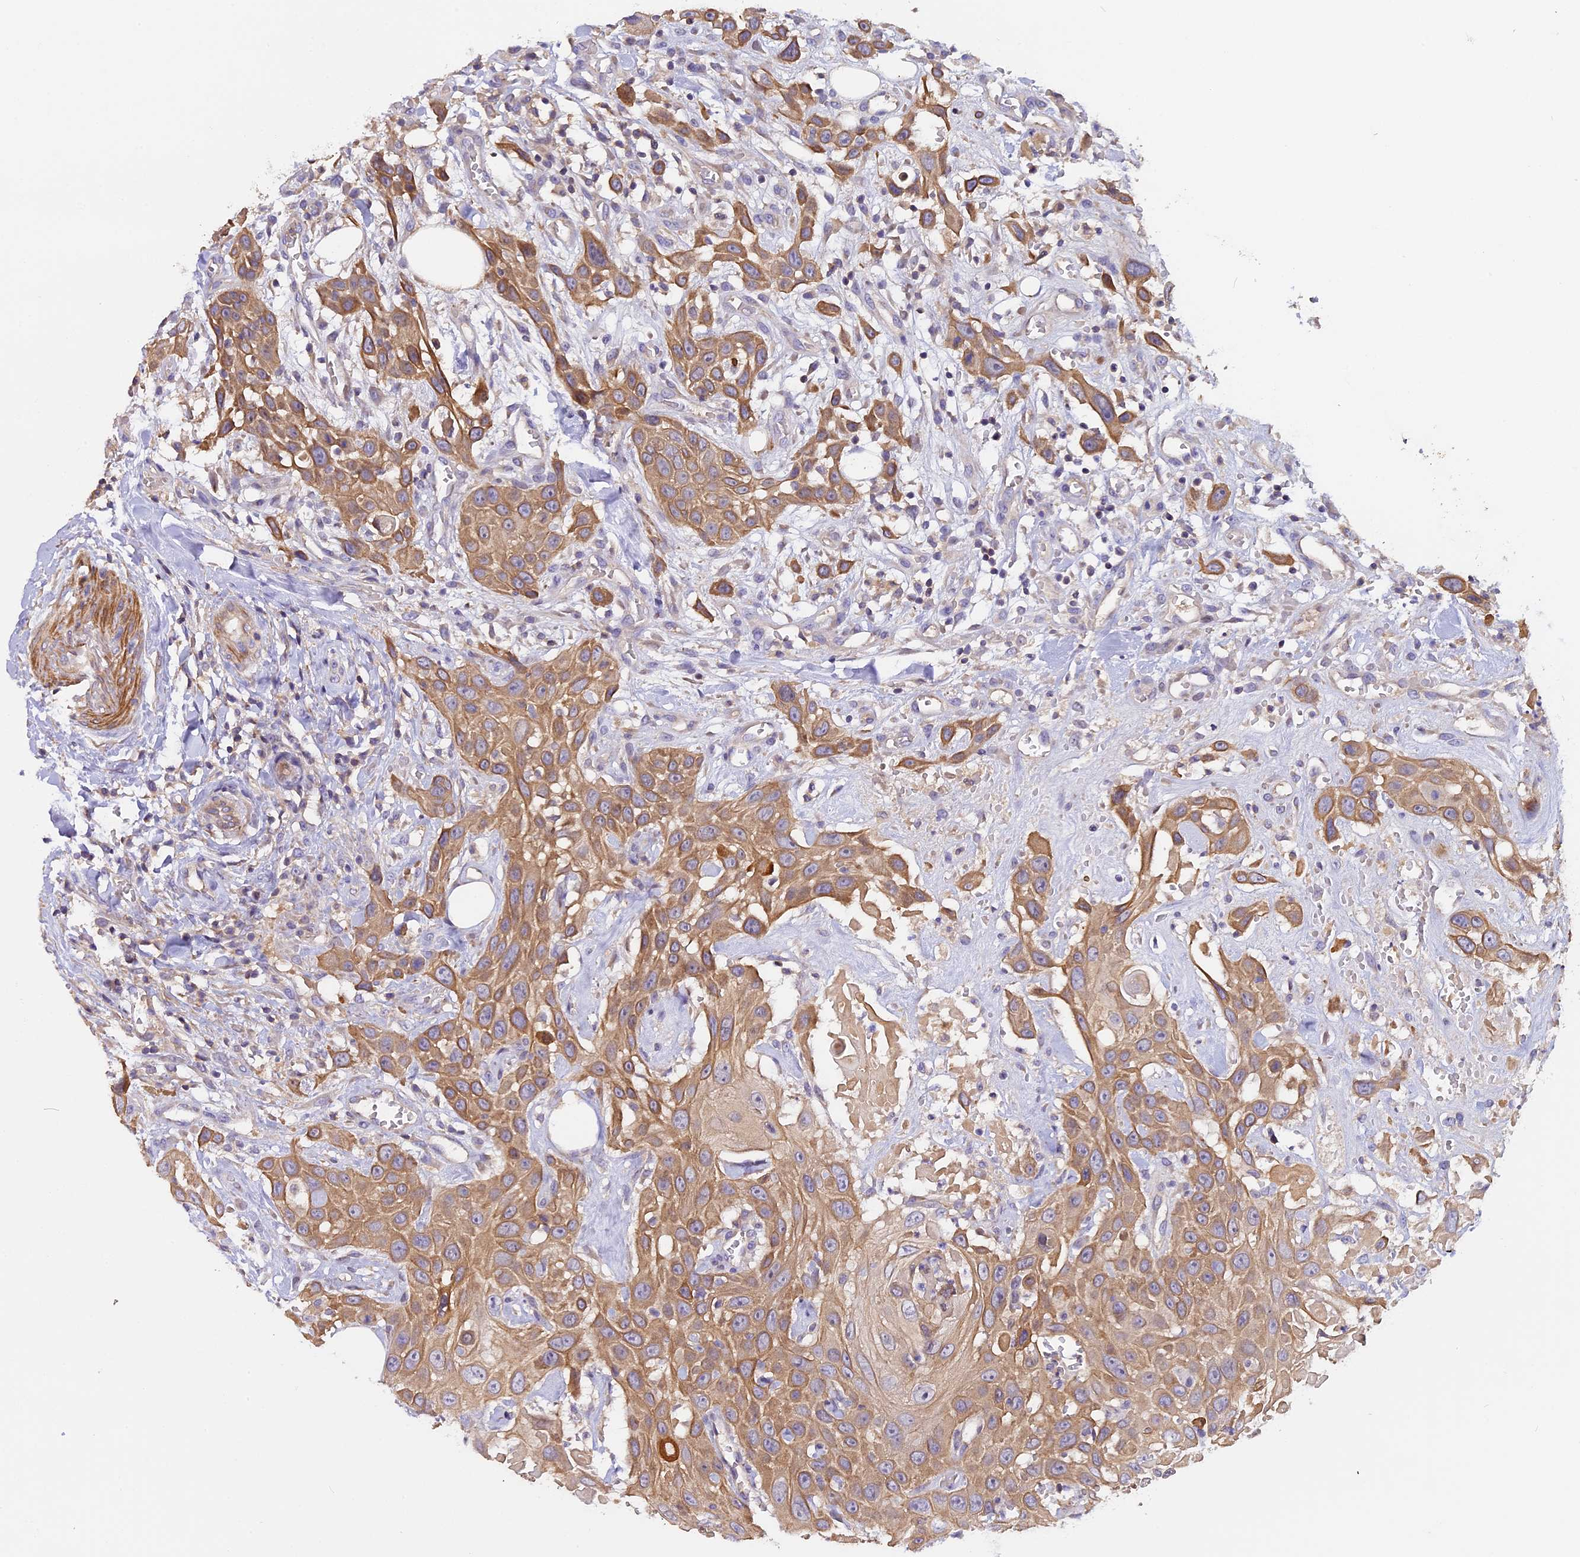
{"staining": {"intensity": "moderate", "quantity": ">75%", "location": "cytoplasmic/membranous"}, "tissue": "head and neck cancer", "cell_type": "Tumor cells", "image_type": "cancer", "snomed": [{"axis": "morphology", "description": "Squamous cell carcinoma, NOS"}, {"axis": "topography", "description": "Head-Neck"}], "caption": "Protein staining displays moderate cytoplasmic/membranous expression in approximately >75% of tumor cells in squamous cell carcinoma (head and neck).", "gene": "FAM98C", "patient": {"sex": "male", "age": 81}}